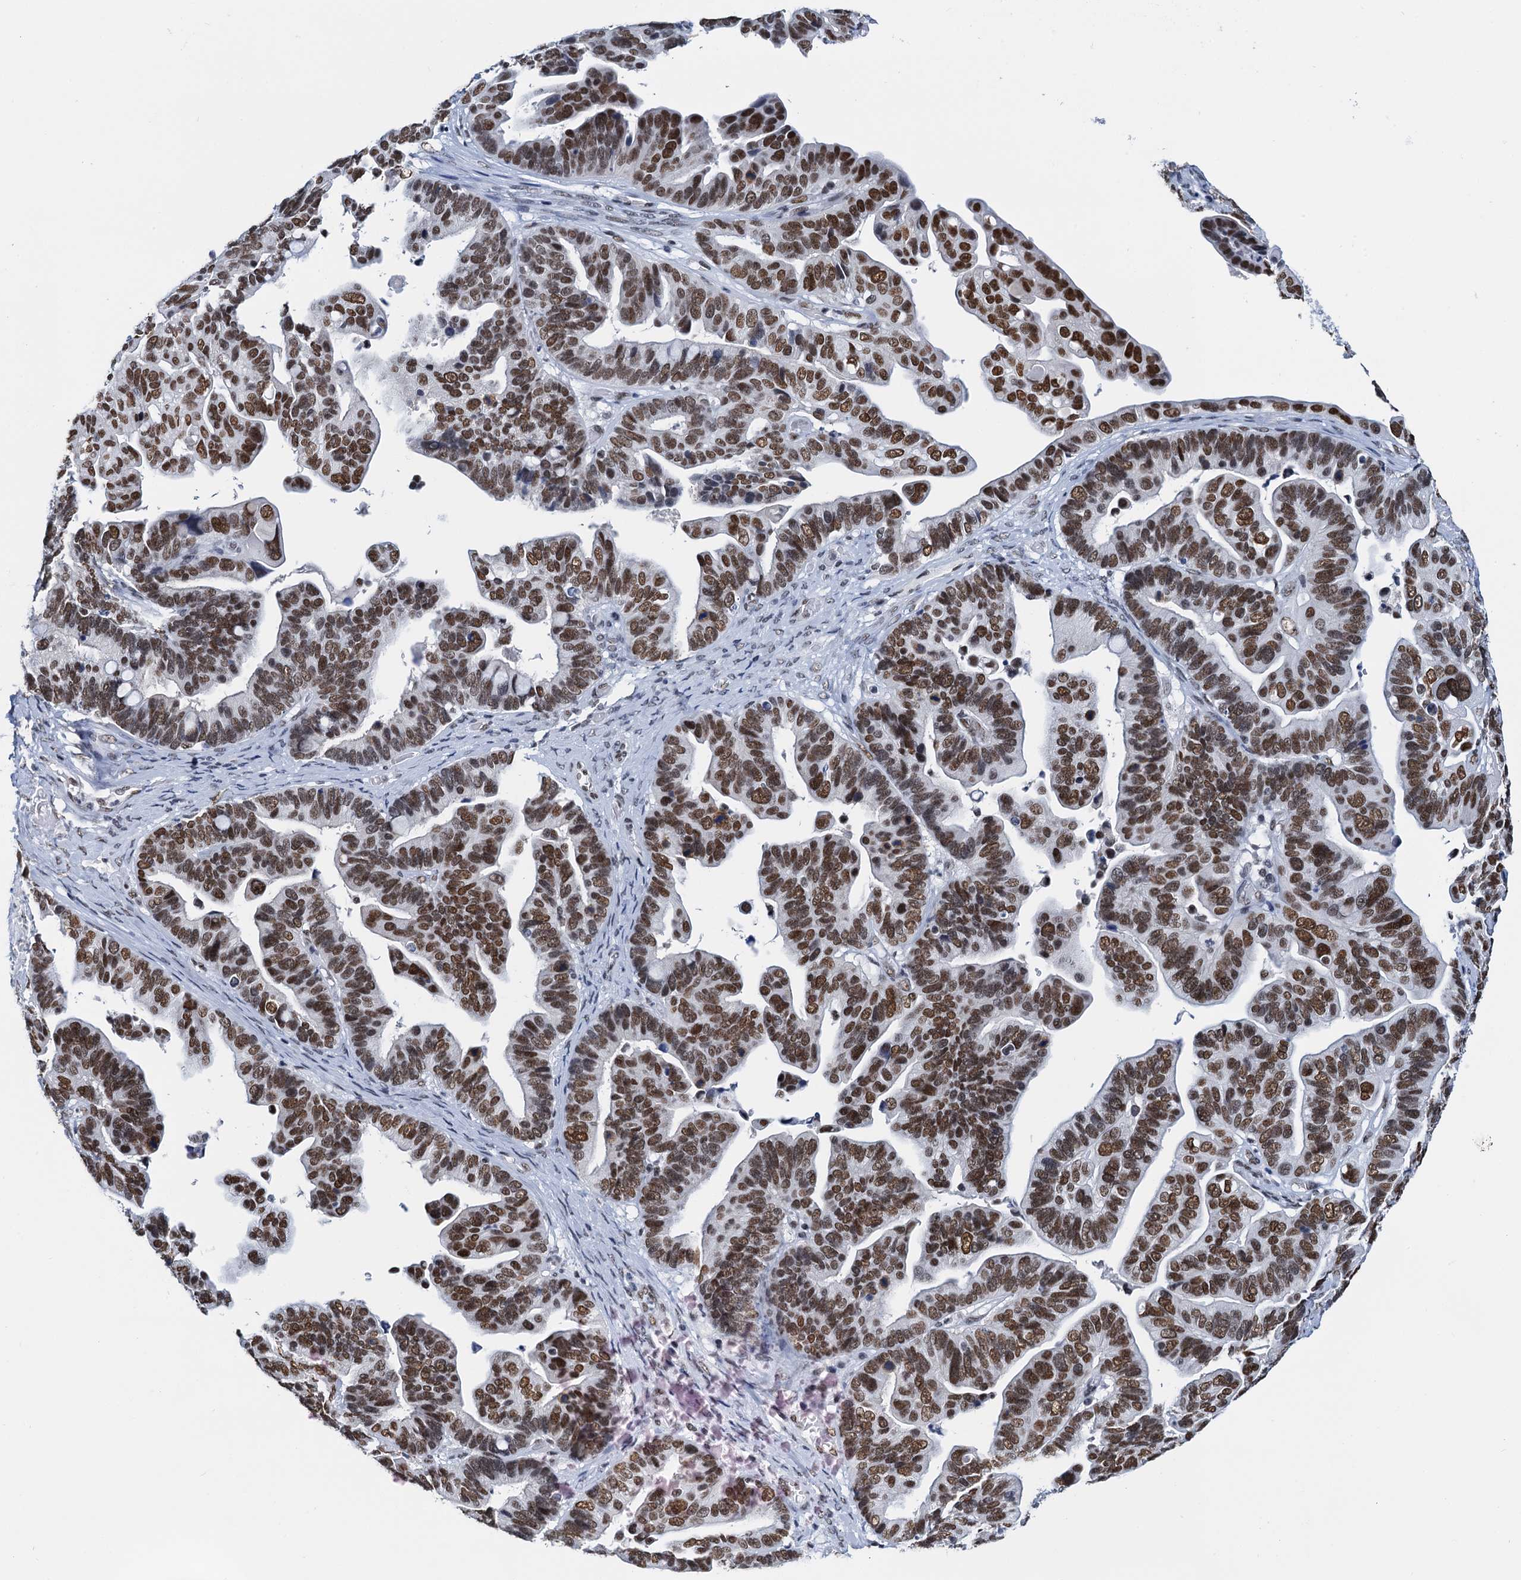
{"staining": {"intensity": "strong", "quantity": ">75%", "location": "nuclear"}, "tissue": "ovarian cancer", "cell_type": "Tumor cells", "image_type": "cancer", "snomed": [{"axis": "morphology", "description": "Cystadenocarcinoma, serous, NOS"}, {"axis": "topography", "description": "Ovary"}], "caption": "Strong nuclear staining is present in about >75% of tumor cells in ovarian cancer (serous cystadenocarcinoma).", "gene": "SLTM", "patient": {"sex": "female", "age": 56}}